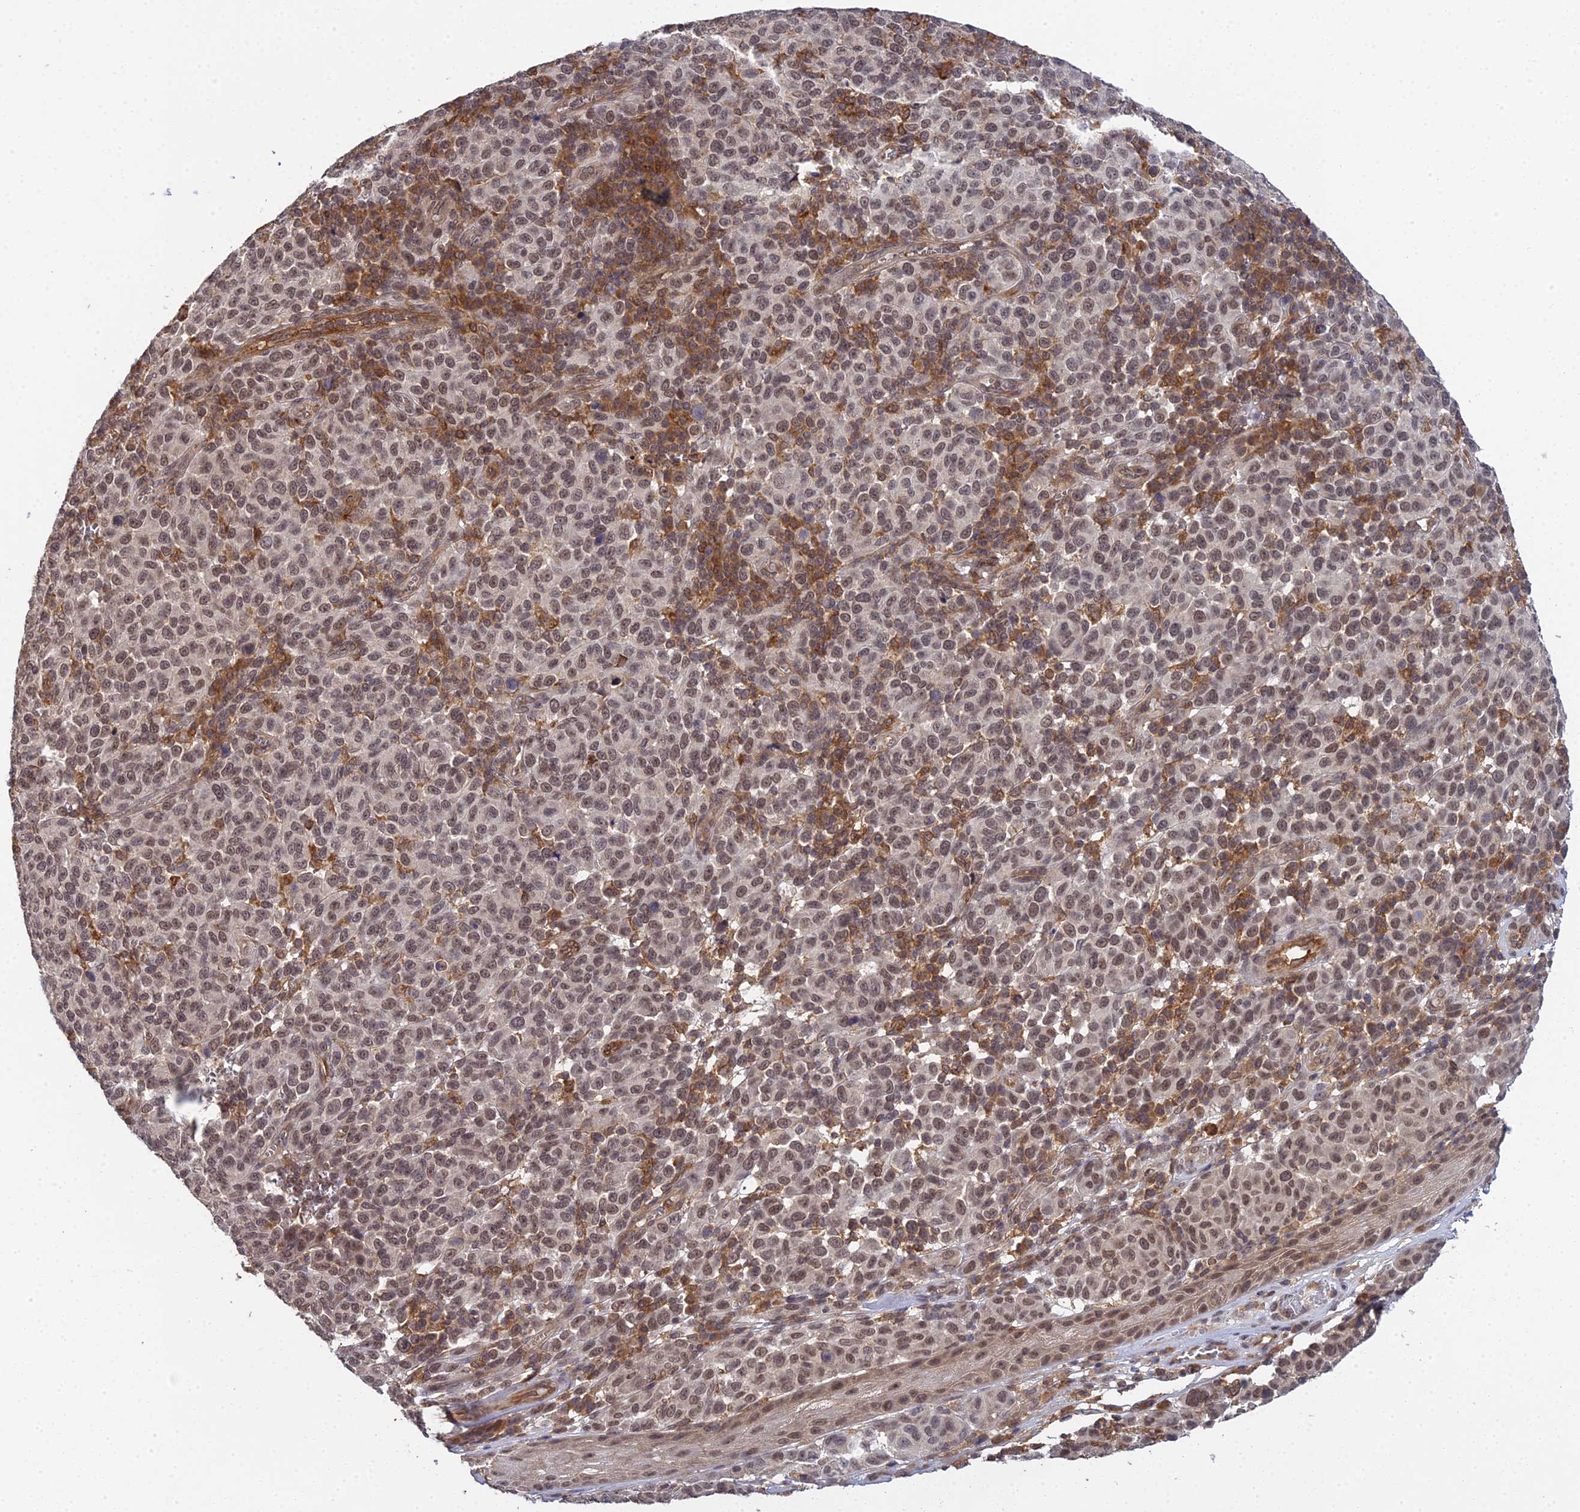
{"staining": {"intensity": "moderate", "quantity": ">75%", "location": "nuclear"}, "tissue": "melanoma", "cell_type": "Tumor cells", "image_type": "cancer", "snomed": [{"axis": "morphology", "description": "Malignant melanoma, NOS"}, {"axis": "topography", "description": "Skin"}], "caption": "Immunohistochemistry staining of malignant melanoma, which shows medium levels of moderate nuclear staining in about >75% of tumor cells indicating moderate nuclear protein staining. The staining was performed using DAB (3,3'-diaminobenzidine) (brown) for protein detection and nuclei were counterstained in hematoxylin (blue).", "gene": "TPRX1", "patient": {"sex": "male", "age": 49}}